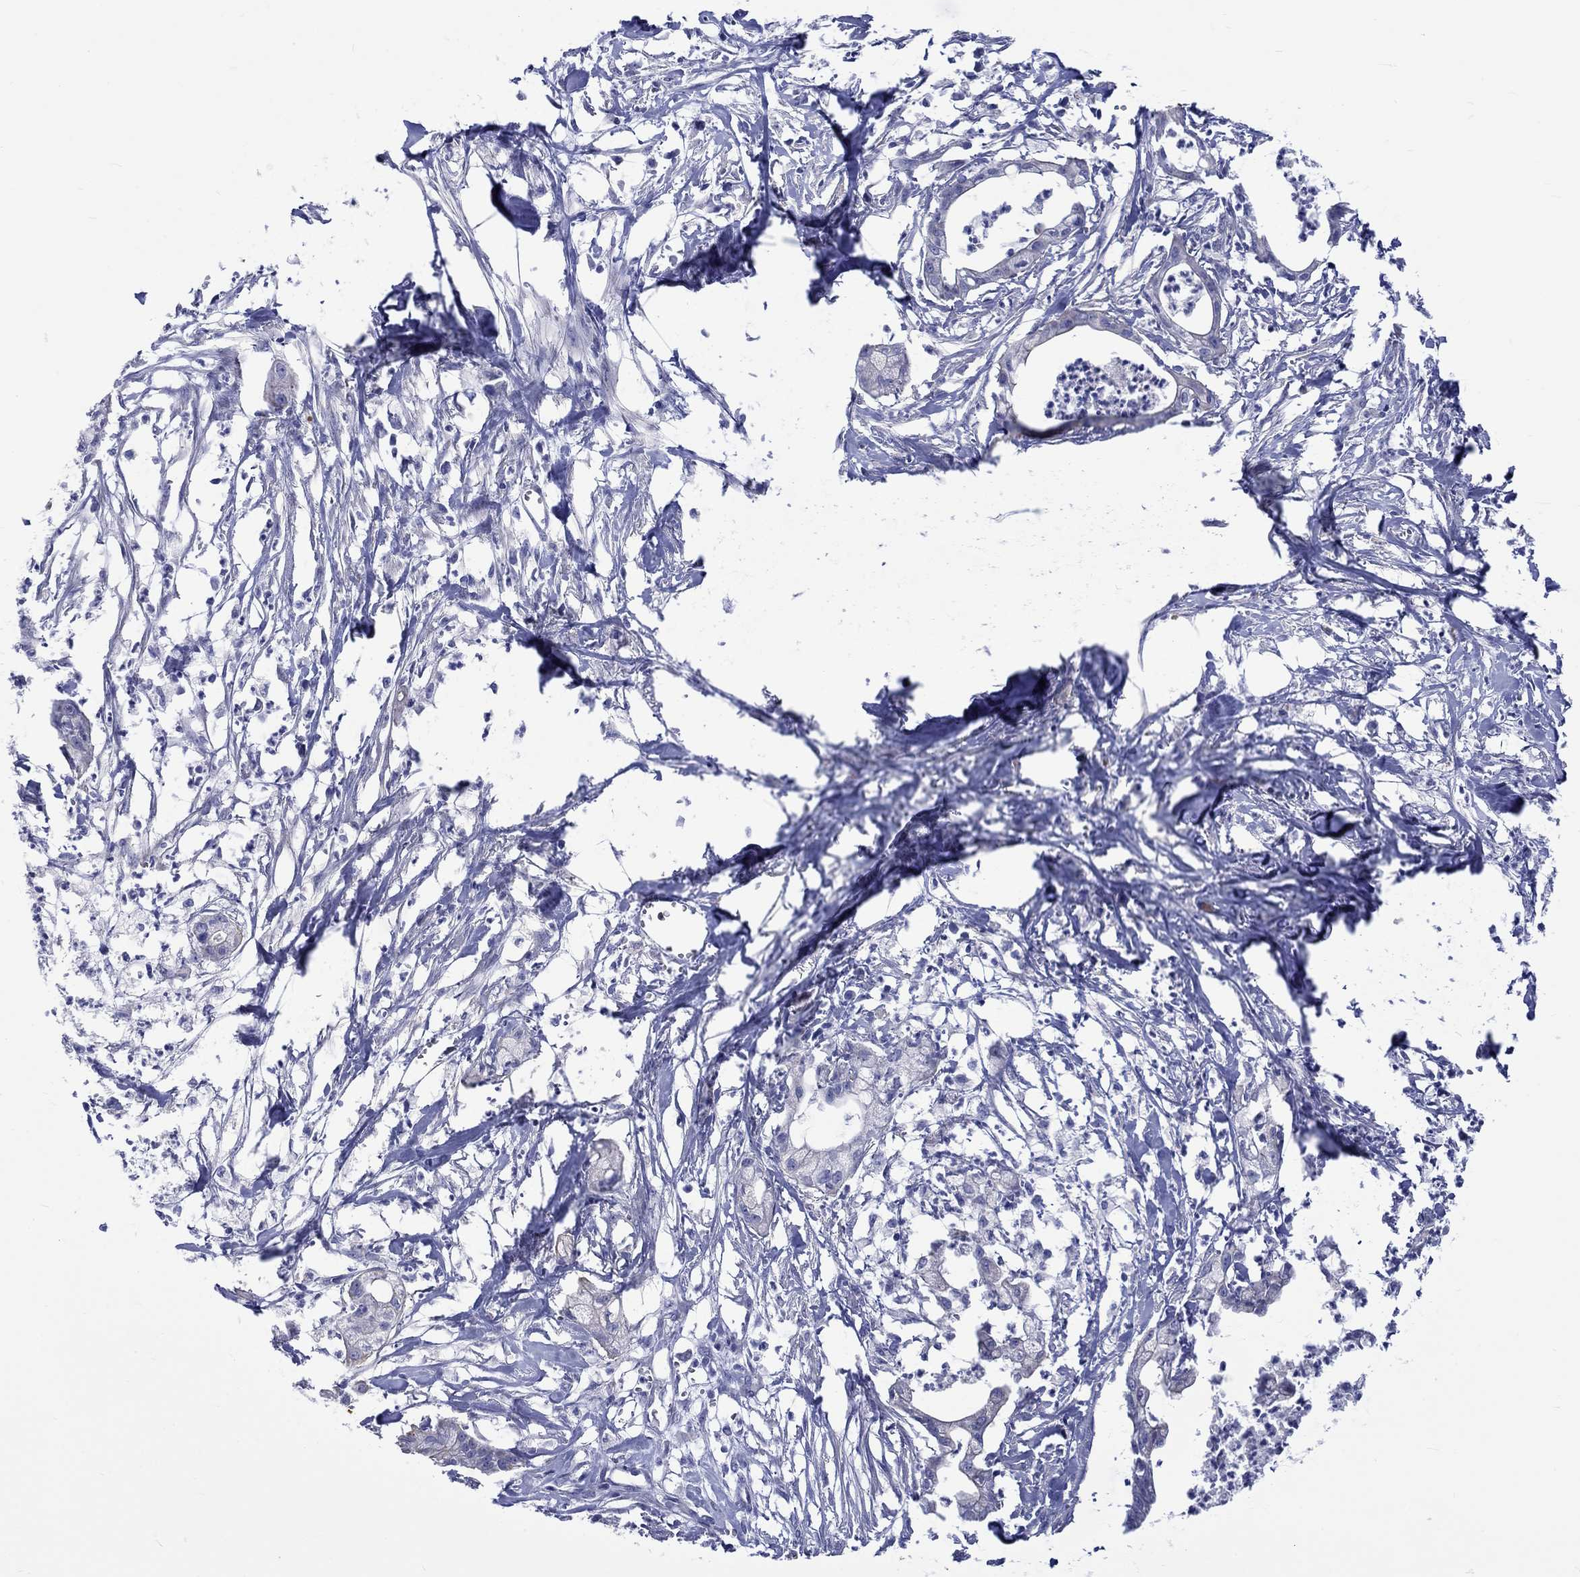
{"staining": {"intensity": "negative", "quantity": "none", "location": "none"}, "tissue": "pancreatic cancer", "cell_type": "Tumor cells", "image_type": "cancer", "snomed": [{"axis": "morphology", "description": "Normal tissue, NOS"}, {"axis": "morphology", "description": "Adenocarcinoma, NOS"}, {"axis": "topography", "description": "Pancreas"}], "caption": "Immunohistochemical staining of human pancreatic cancer exhibits no significant expression in tumor cells.", "gene": "SH2D7", "patient": {"sex": "female", "age": 58}}